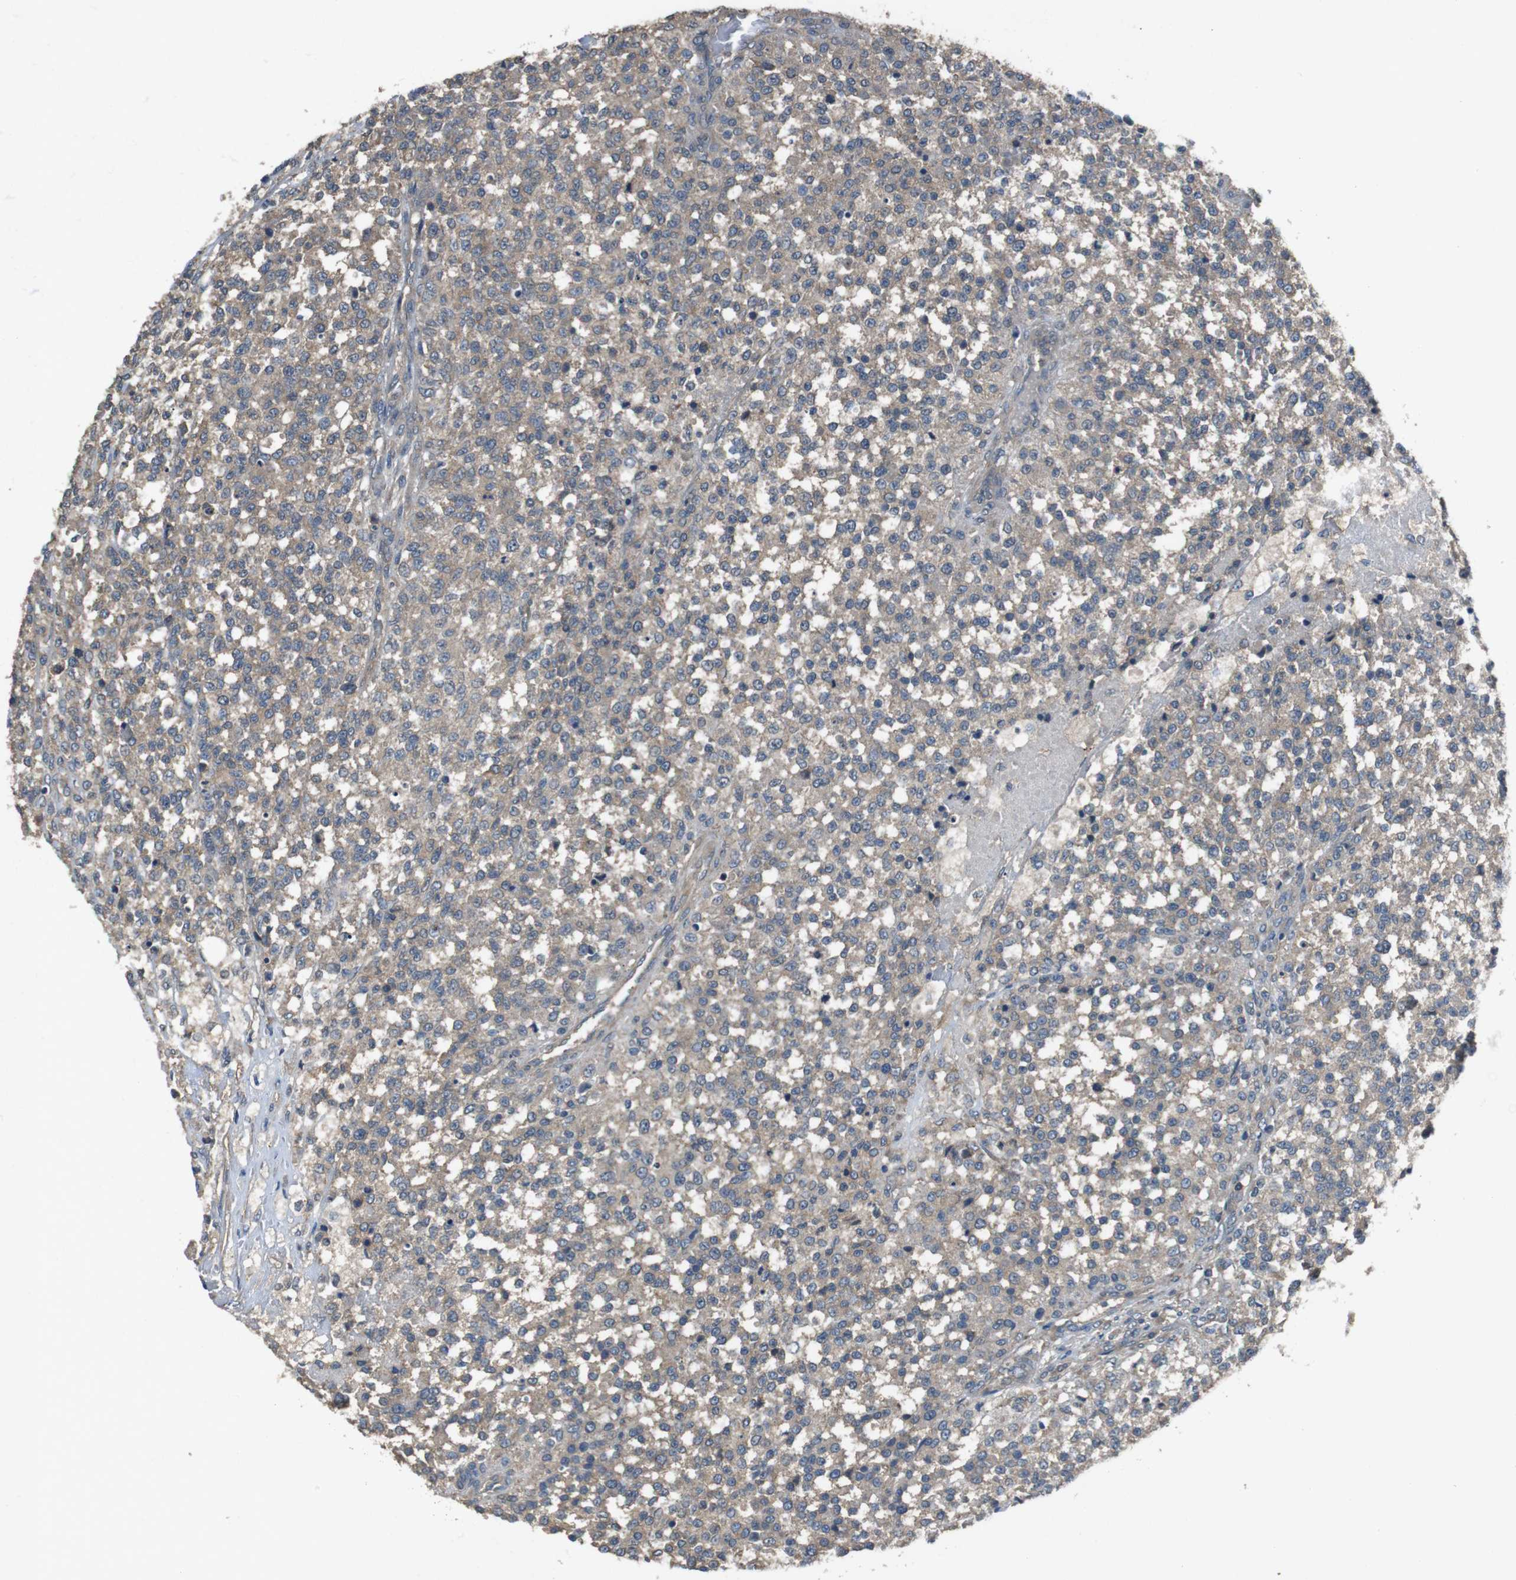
{"staining": {"intensity": "weak", "quantity": ">75%", "location": "cytoplasmic/membranous"}, "tissue": "testis cancer", "cell_type": "Tumor cells", "image_type": "cancer", "snomed": [{"axis": "morphology", "description": "Seminoma, NOS"}, {"axis": "topography", "description": "Testis"}], "caption": "Protein expression analysis of testis cancer reveals weak cytoplasmic/membranous expression in about >75% of tumor cells.", "gene": "FUT2", "patient": {"sex": "male", "age": 59}}